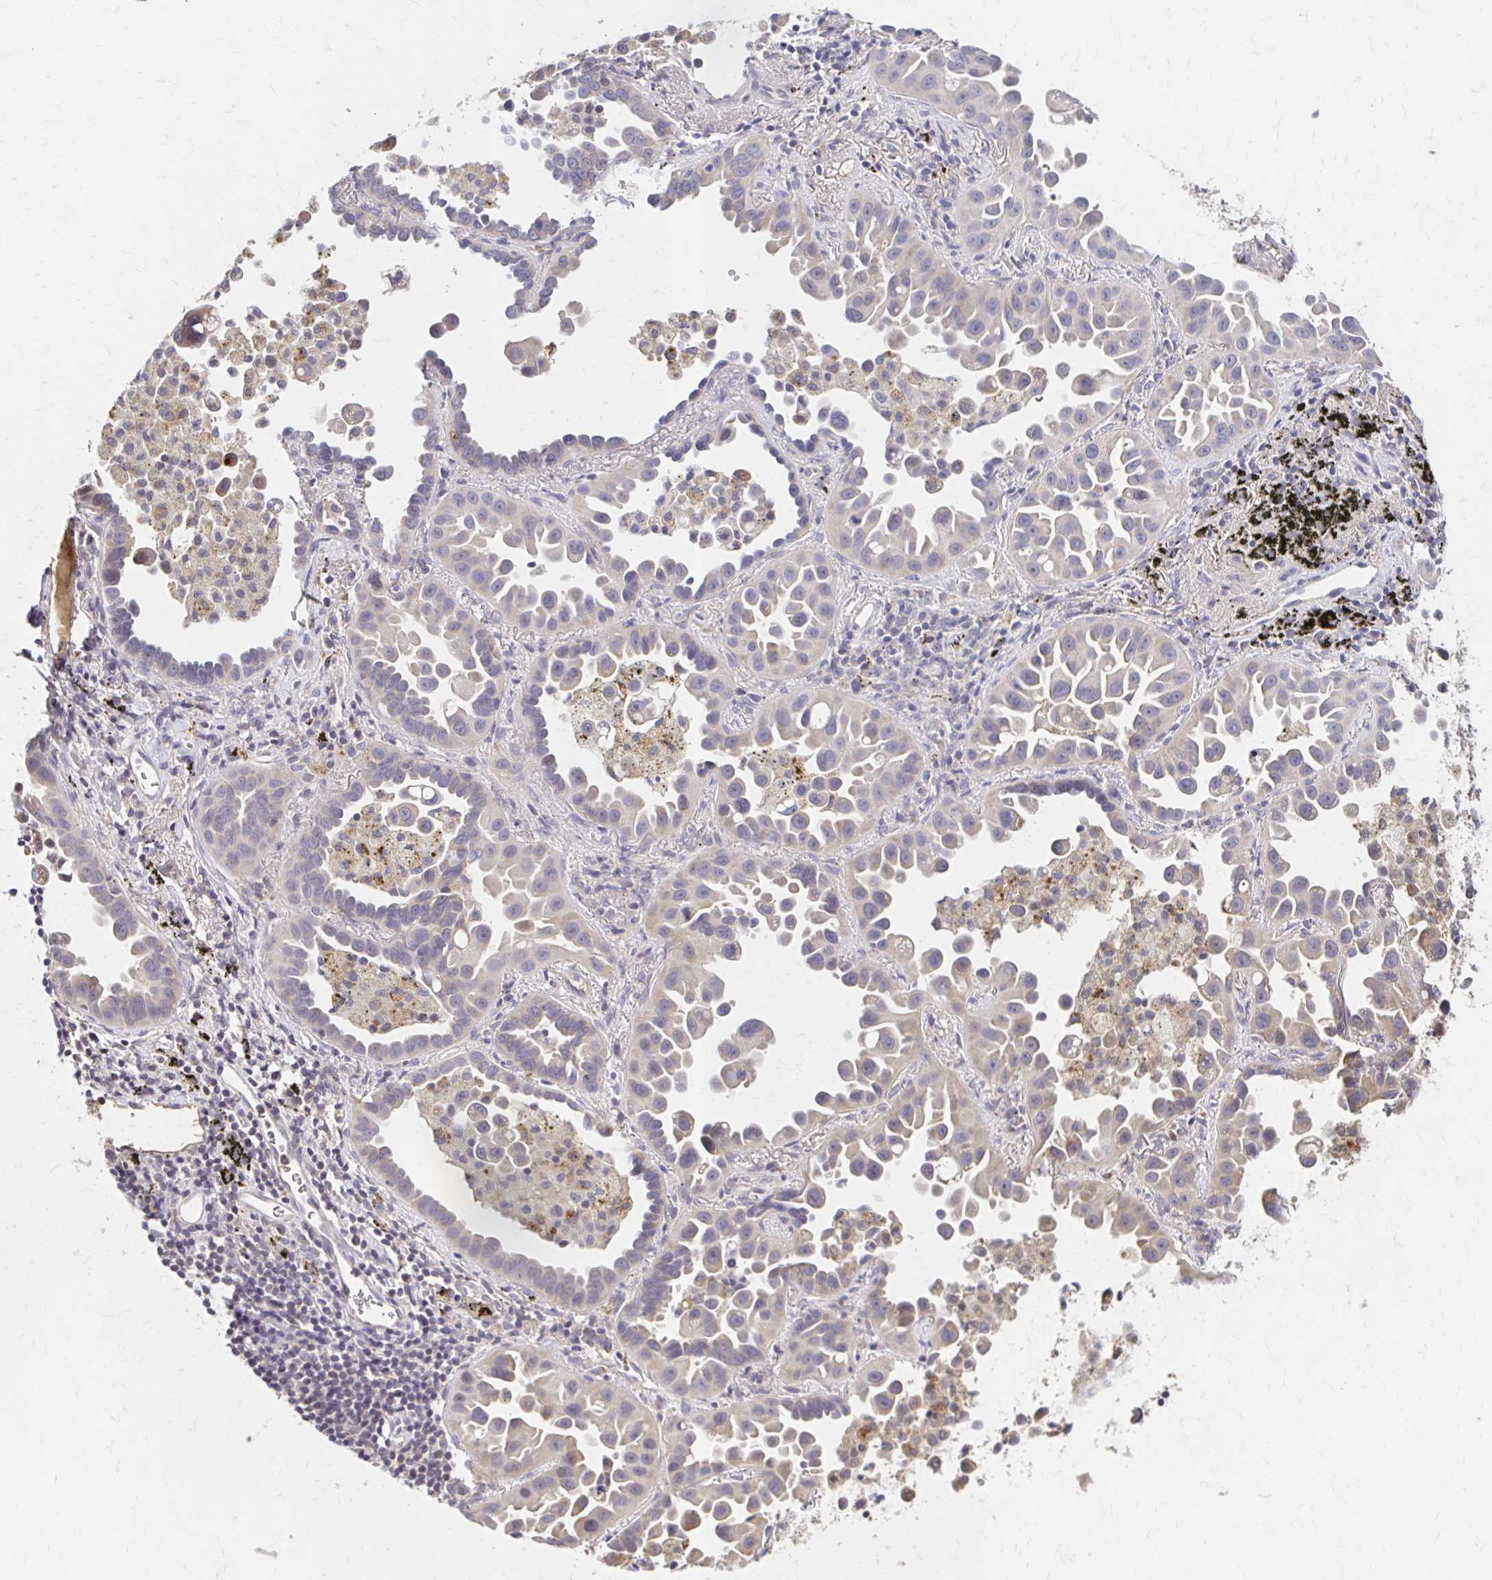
{"staining": {"intensity": "negative", "quantity": "none", "location": "none"}, "tissue": "lung cancer", "cell_type": "Tumor cells", "image_type": "cancer", "snomed": [{"axis": "morphology", "description": "Adenocarcinoma, NOS"}, {"axis": "topography", "description": "Lung"}], "caption": "Immunohistochemistry (IHC) image of lung cancer (adenocarcinoma) stained for a protein (brown), which exhibits no expression in tumor cells. The staining is performed using DAB brown chromogen with nuclei counter-stained in using hematoxylin.", "gene": "HMGCS2", "patient": {"sex": "male", "age": 68}}